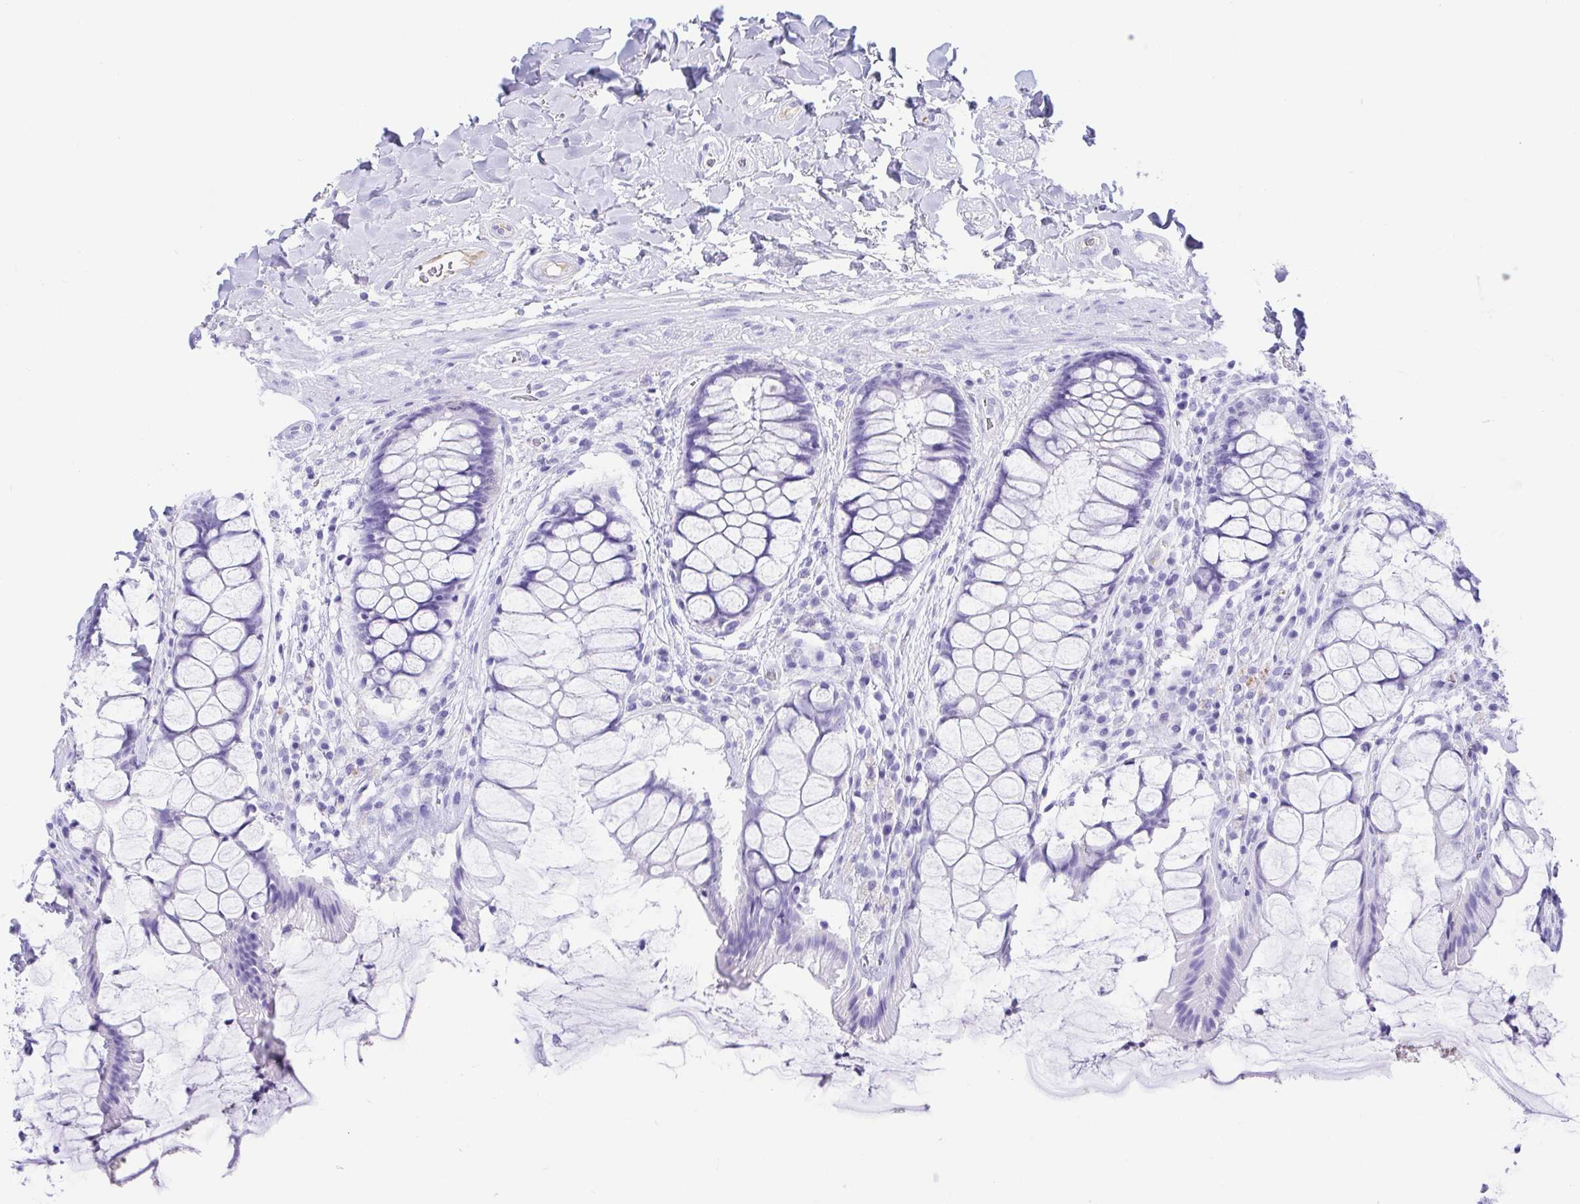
{"staining": {"intensity": "negative", "quantity": "none", "location": "none"}, "tissue": "rectum", "cell_type": "Glandular cells", "image_type": "normal", "snomed": [{"axis": "morphology", "description": "Normal tissue, NOS"}, {"axis": "topography", "description": "Rectum"}], "caption": "Rectum was stained to show a protein in brown. There is no significant positivity in glandular cells. The staining was performed using DAB to visualize the protein expression in brown, while the nuclei were stained in blue with hematoxylin (Magnification: 20x).", "gene": "GKN1", "patient": {"sex": "female", "age": 58}}